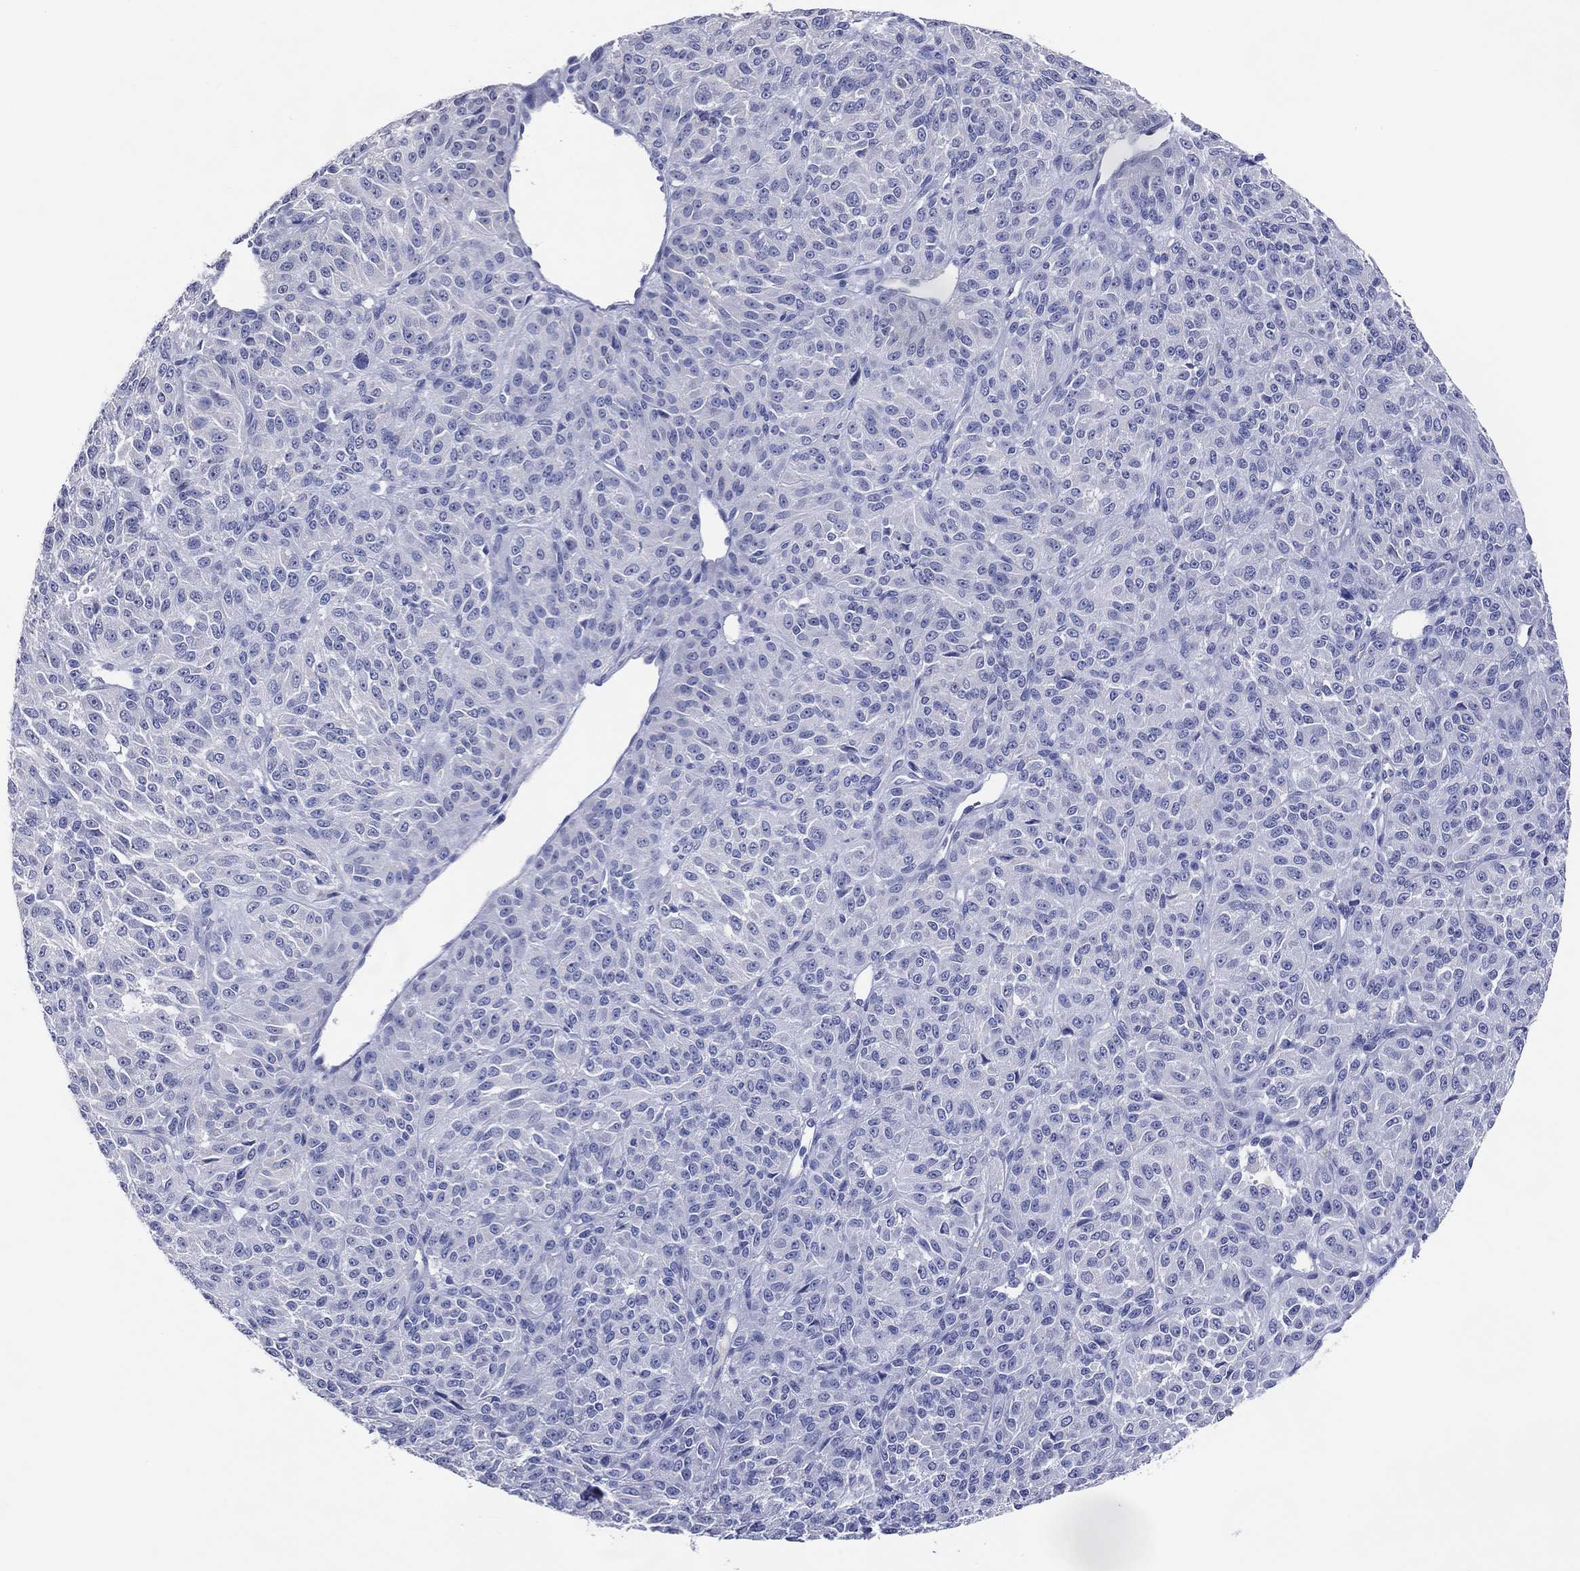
{"staining": {"intensity": "negative", "quantity": "none", "location": "none"}, "tissue": "melanoma", "cell_type": "Tumor cells", "image_type": "cancer", "snomed": [{"axis": "morphology", "description": "Malignant melanoma, Metastatic site"}, {"axis": "topography", "description": "Brain"}], "caption": "High magnification brightfield microscopy of malignant melanoma (metastatic site) stained with DAB (3,3'-diaminobenzidine) (brown) and counterstained with hematoxylin (blue): tumor cells show no significant staining. The staining is performed using DAB brown chromogen with nuclei counter-stained in using hematoxylin.", "gene": "DNAH6", "patient": {"sex": "female", "age": 56}}